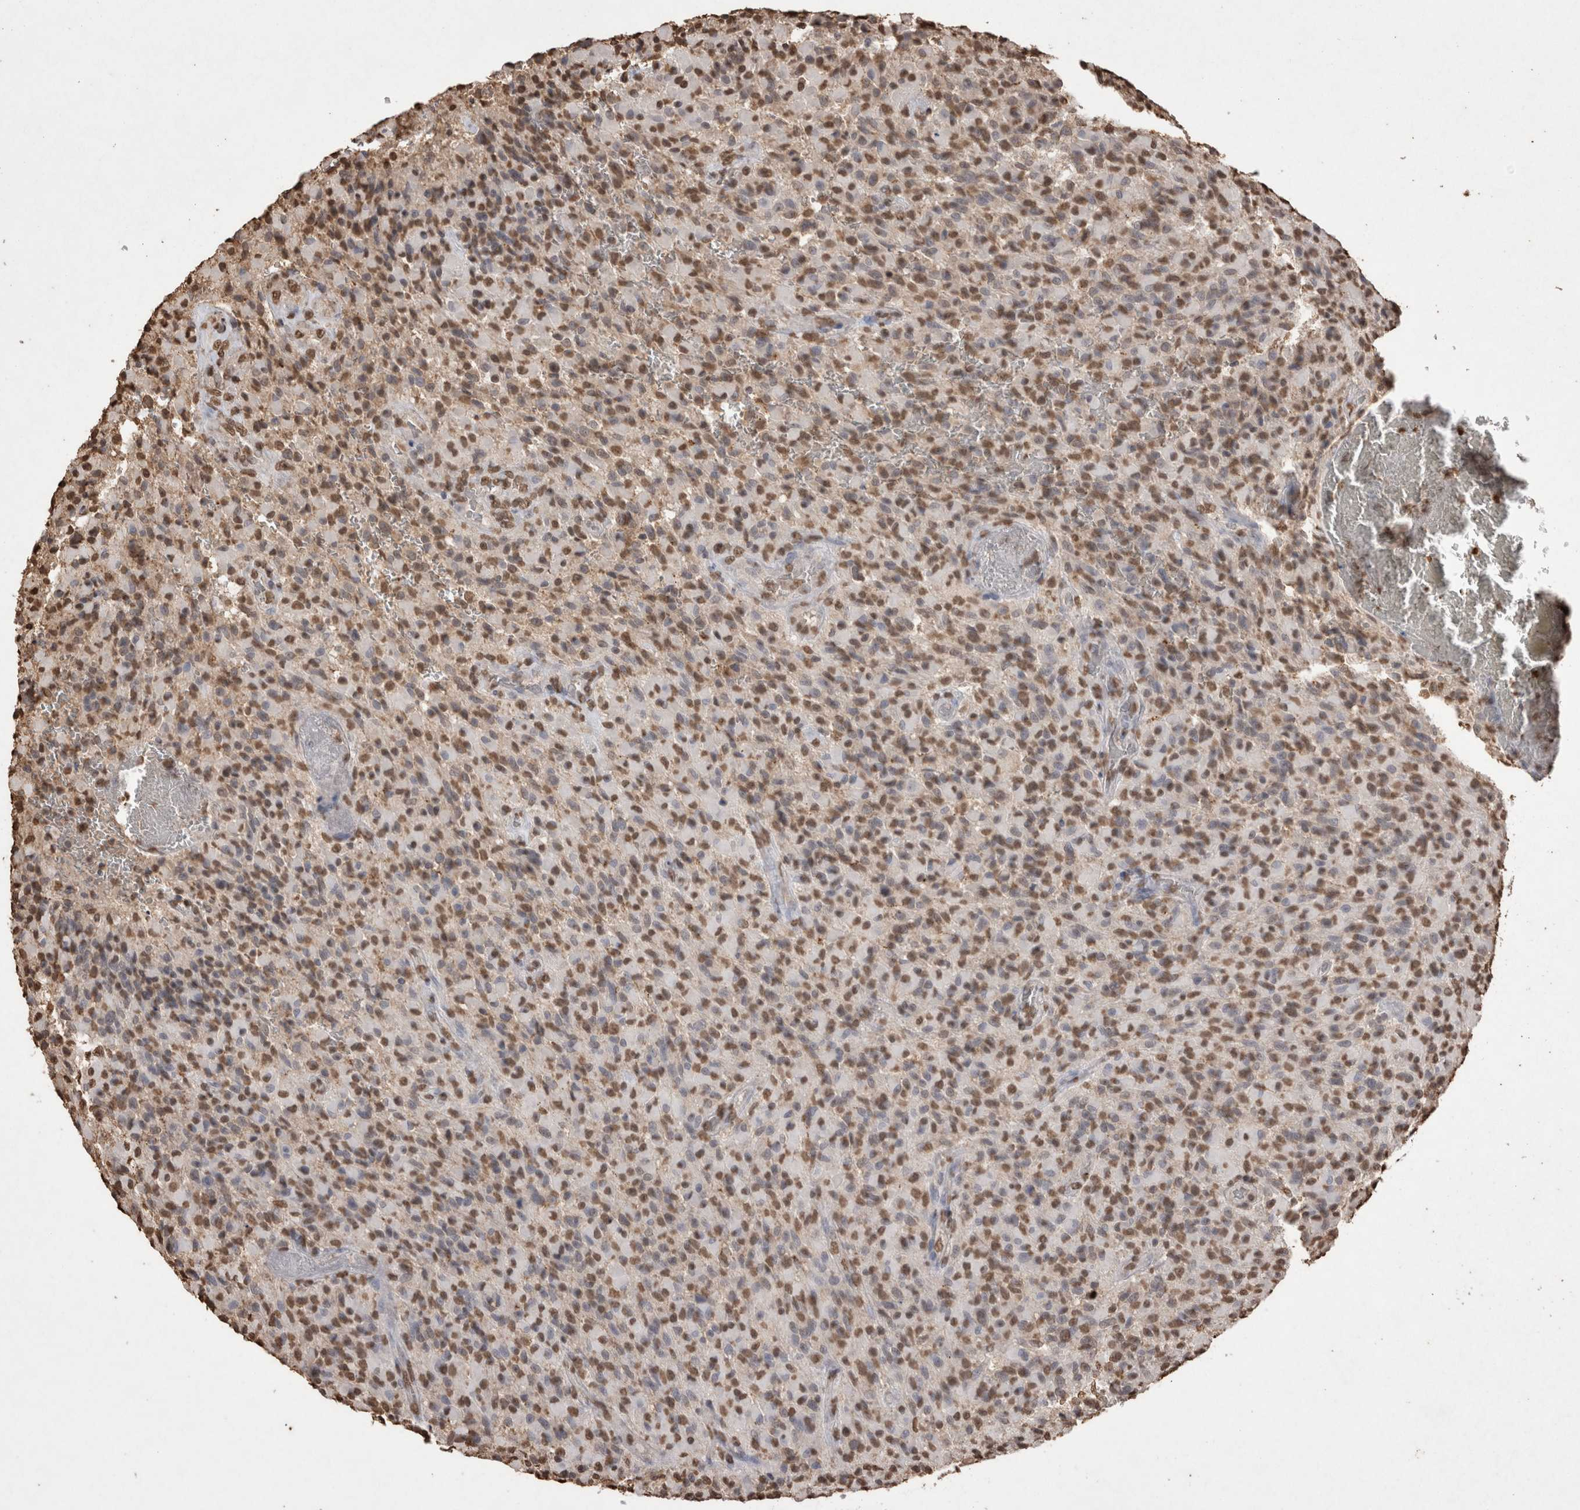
{"staining": {"intensity": "moderate", "quantity": ">75%", "location": "nuclear"}, "tissue": "glioma", "cell_type": "Tumor cells", "image_type": "cancer", "snomed": [{"axis": "morphology", "description": "Glioma, malignant, High grade"}, {"axis": "topography", "description": "Brain"}], "caption": "Protein expression analysis of high-grade glioma (malignant) demonstrates moderate nuclear positivity in about >75% of tumor cells.", "gene": "POU5F1", "patient": {"sex": "male", "age": 71}}